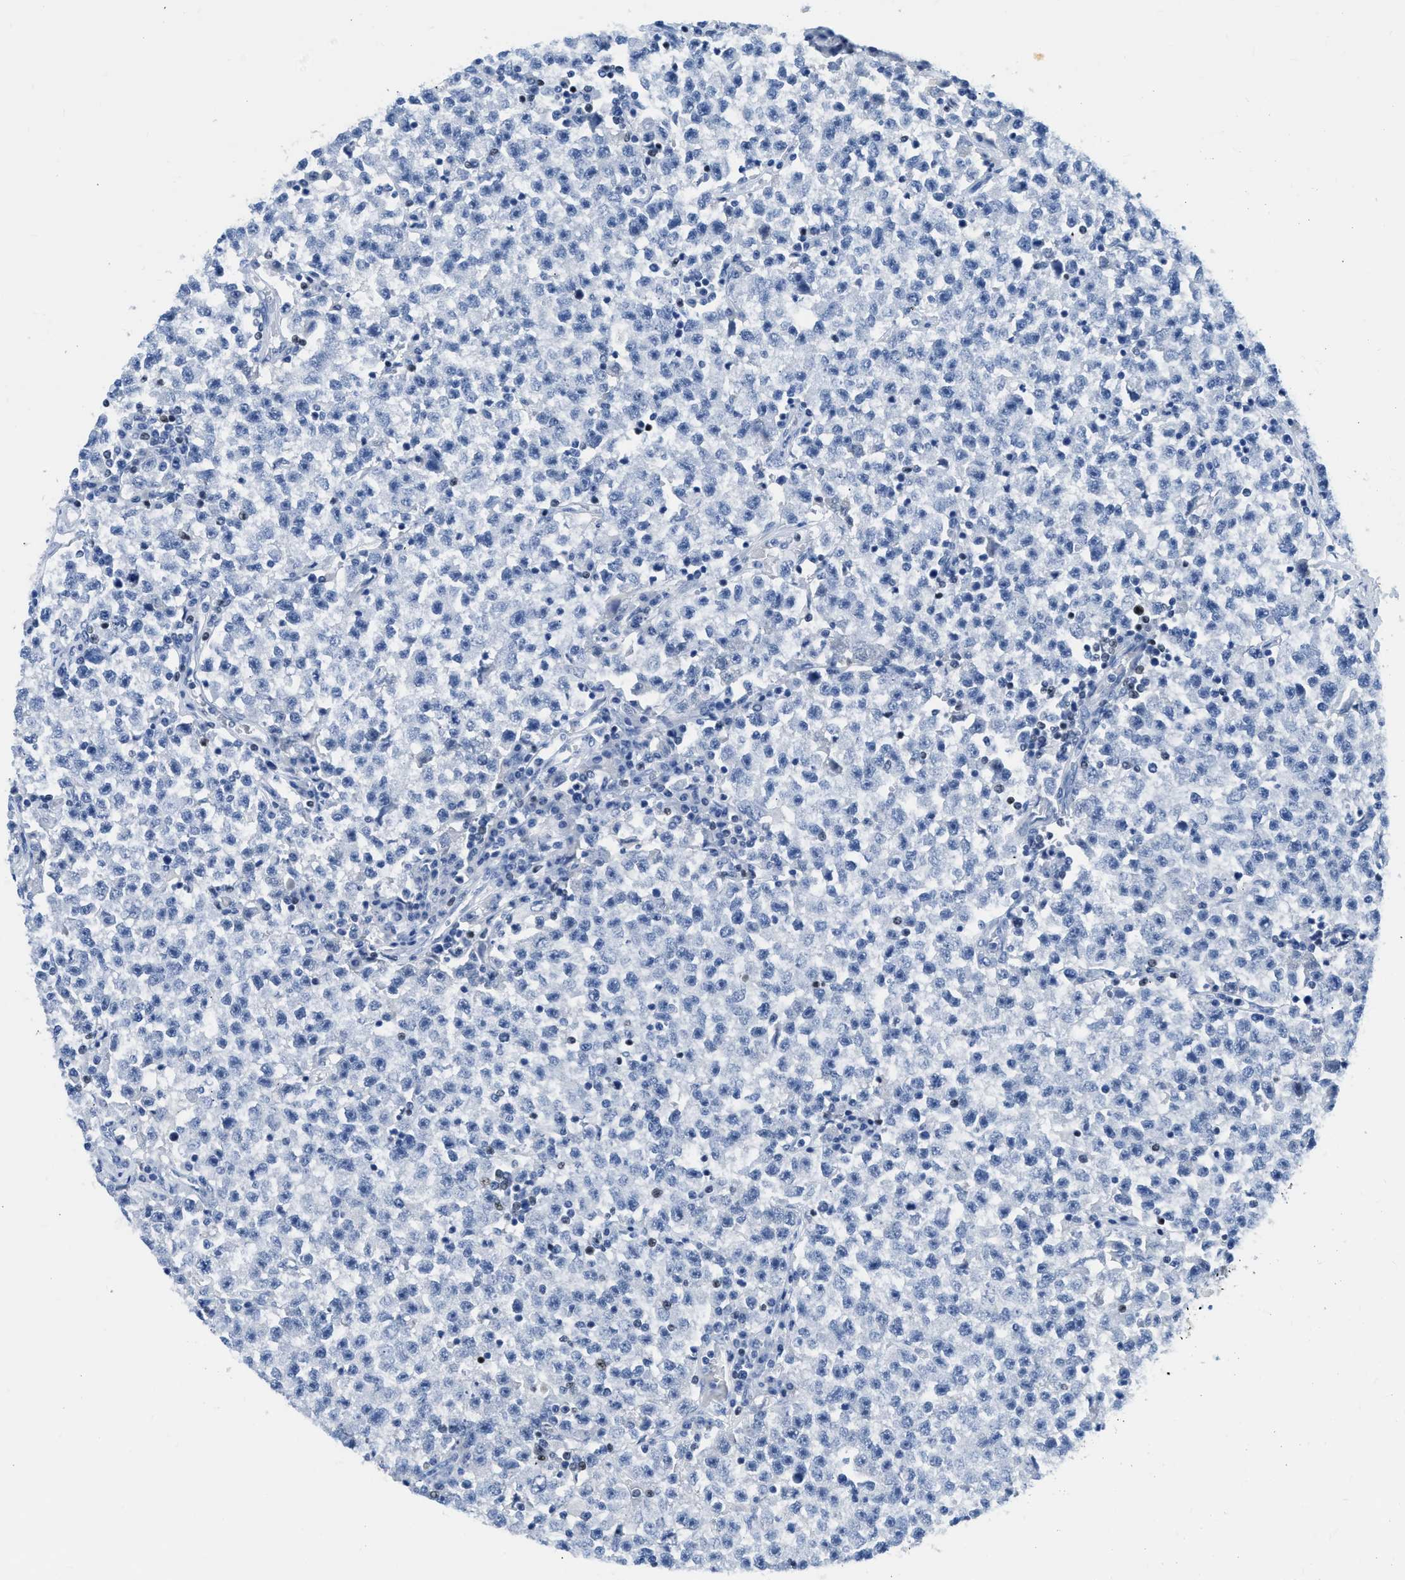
{"staining": {"intensity": "negative", "quantity": "none", "location": "none"}, "tissue": "testis cancer", "cell_type": "Tumor cells", "image_type": "cancer", "snomed": [{"axis": "morphology", "description": "Seminoma, NOS"}, {"axis": "topography", "description": "Testis"}], "caption": "The image demonstrates no staining of tumor cells in testis cancer (seminoma).", "gene": "TCF7", "patient": {"sex": "male", "age": 22}}